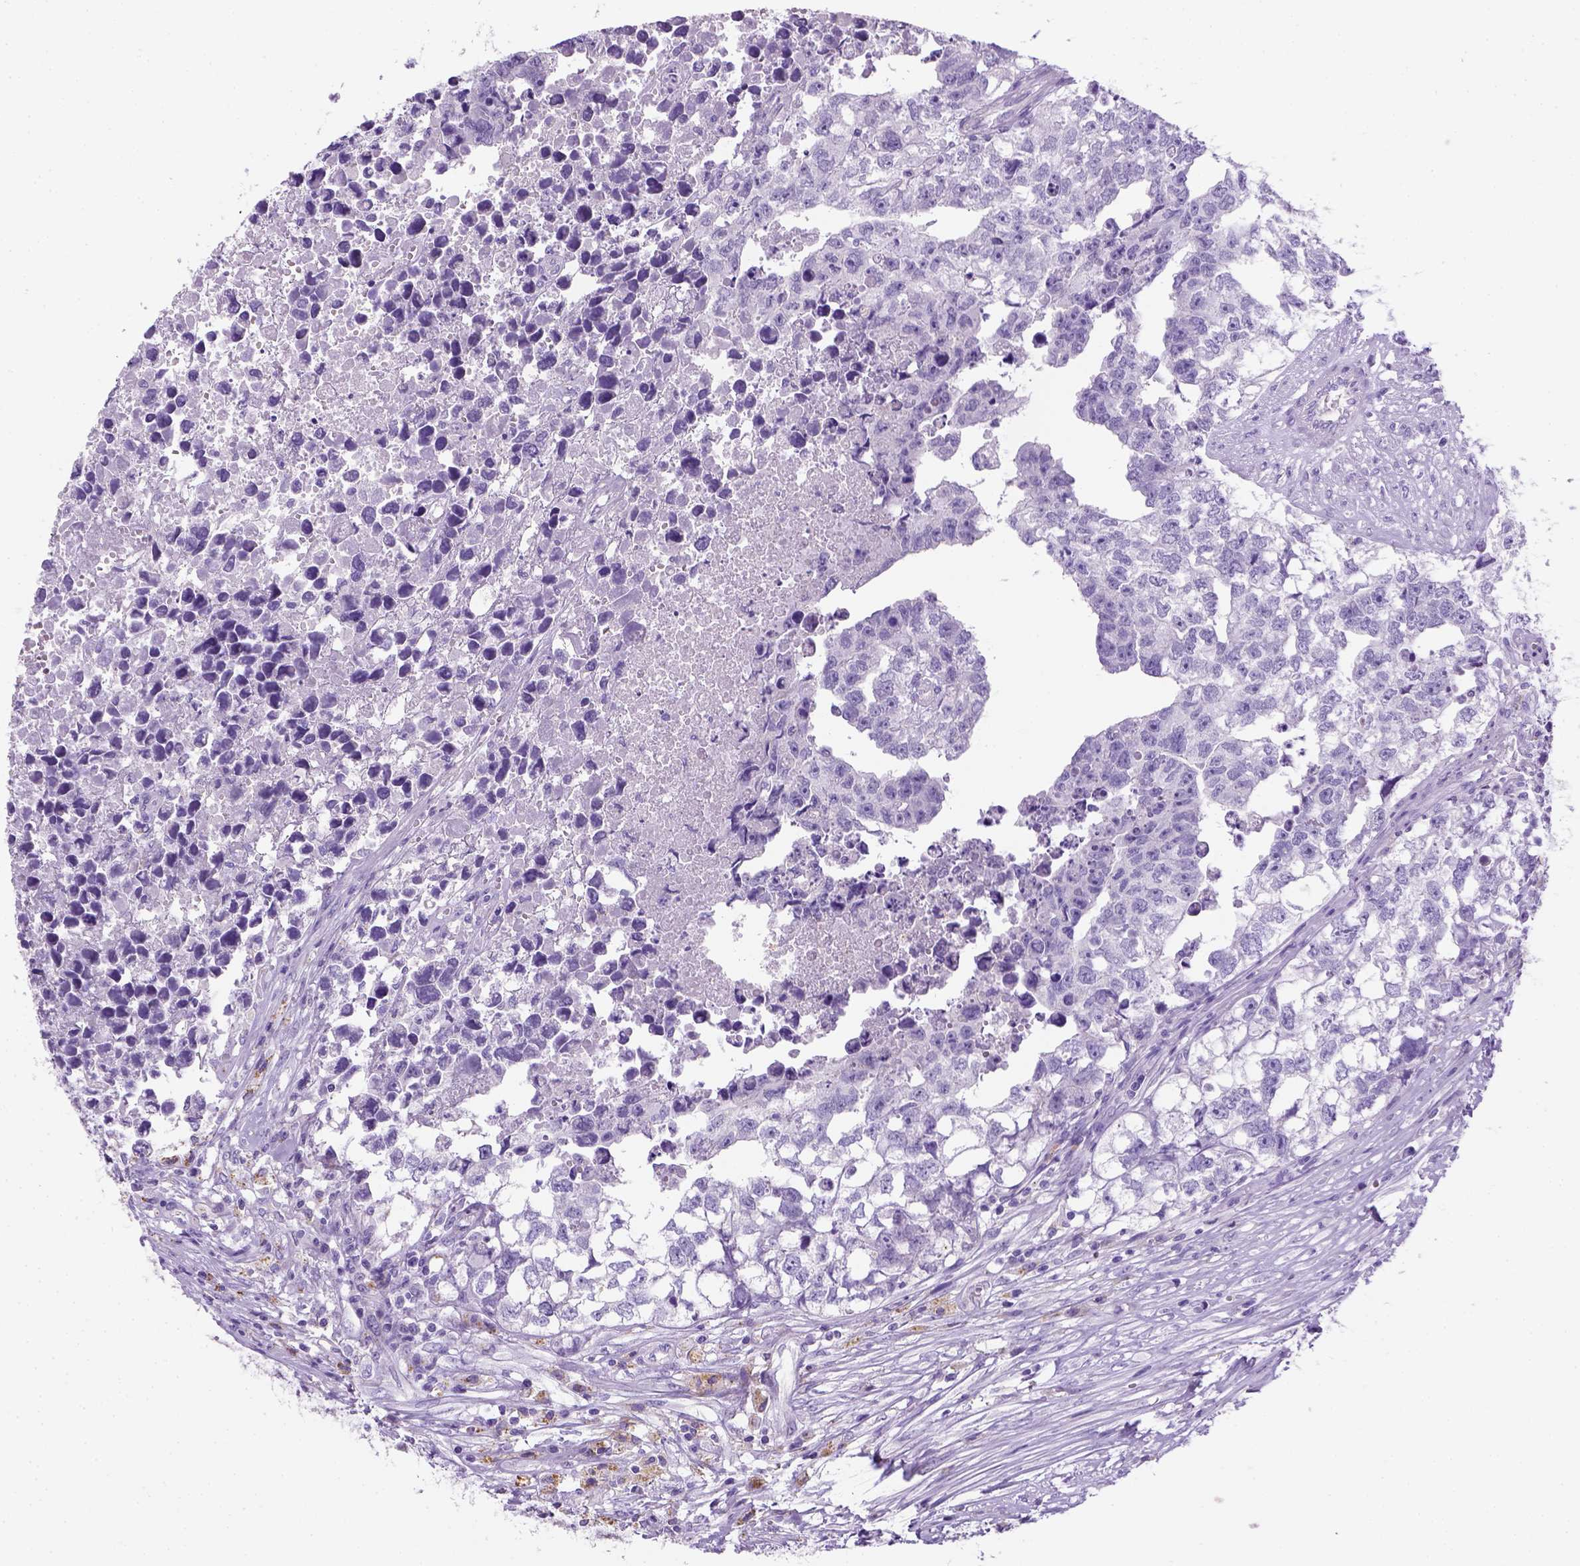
{"staining": {"intensity": "negative", "quantity": "none", "location": "none"}, "tissue": "testis cancer", "cell_type": "Tumor cells", "image_type": "cancer", "snomed": [{"axis": "morphology", "description": "Carcinoma, Embryonal, NOS"}, {"axis": "morphology", "description": "Teratoma, malignant, NOS"}, {"axis": "topography", "description": "Testis"}], "caption": "Testis teratoma (malignant) was stained to show a protein in brown. There is no significant staining in tumor cells.", "gene": "KRT71", "patient": {"sex": "male", "age": 44}}